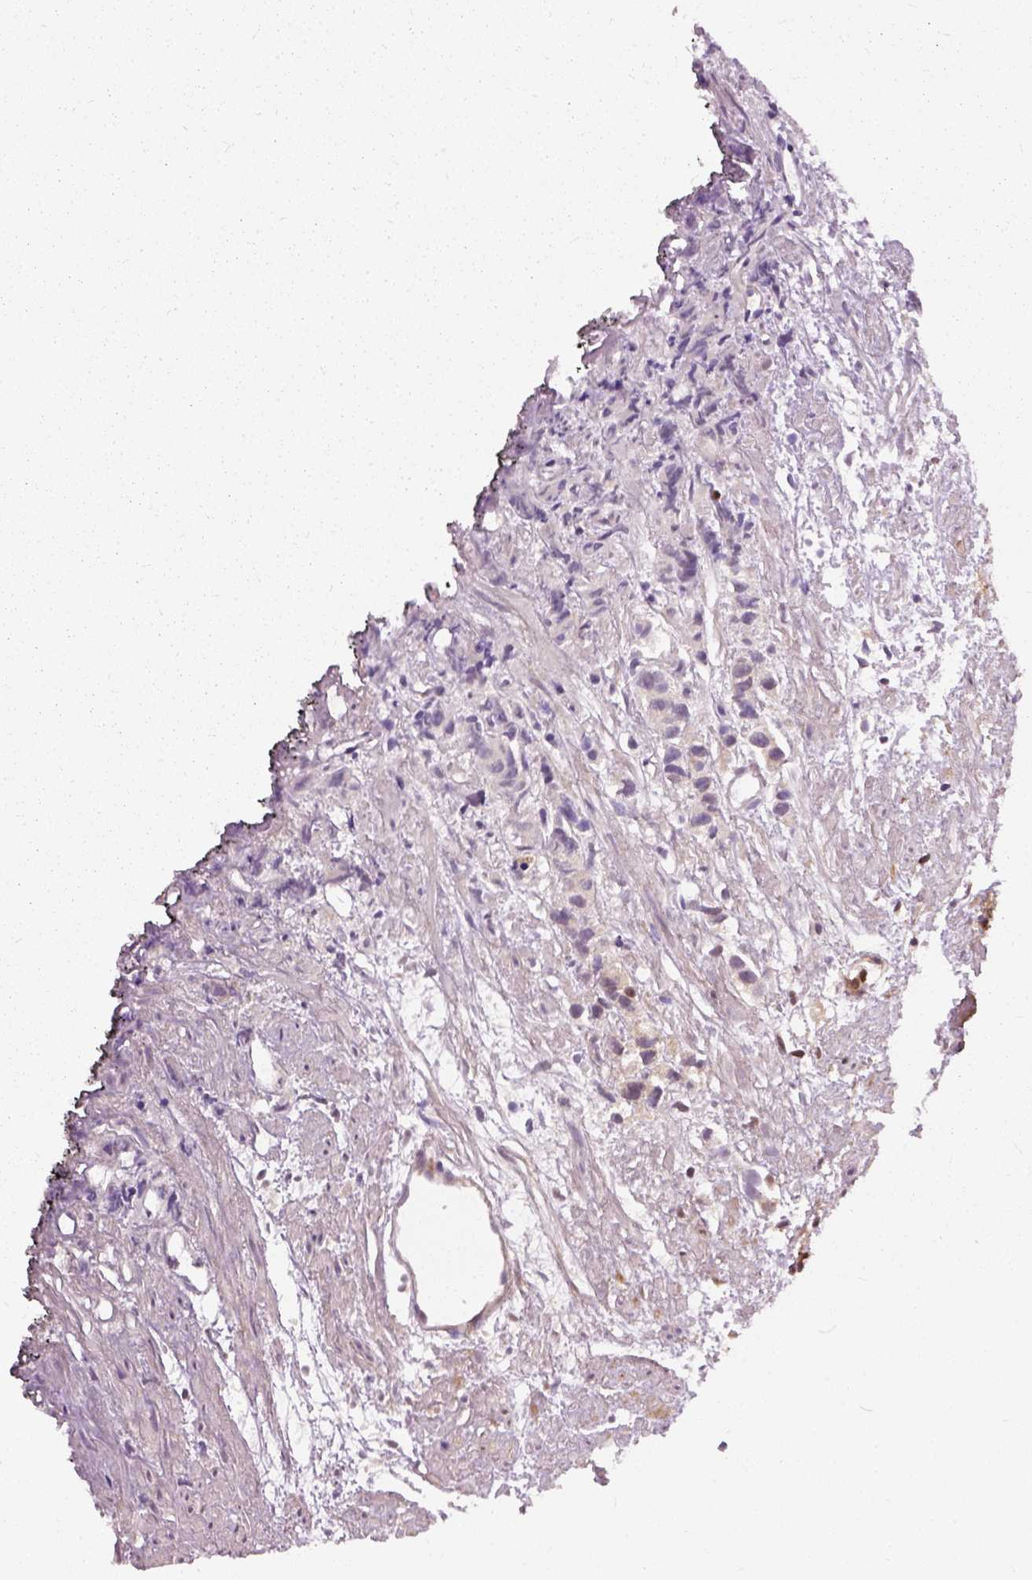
{"staining": {"intensity": "moderate", "quantity": ">75%", "location": "cytoplasmic/membranous,nuclear"}, "tissue": "prostate cancer", "cell_type": "Tumor cells", "image_type": "cancer", "snomed": [{"axis": "morphology", "description": "Adenocarcinoma, High grade"}, {"axis": "topography", "description": "Prostate"}], "caption": "IHC of prostate cancer (adenocarcinoma (high-grade)) reveals medium levels of moderate cytoplasmic/membranous and nuclear positivity in approximately >75% of tumor cells.", "gene": "GPI", "patient": {"sex": "male", "age": 68}}